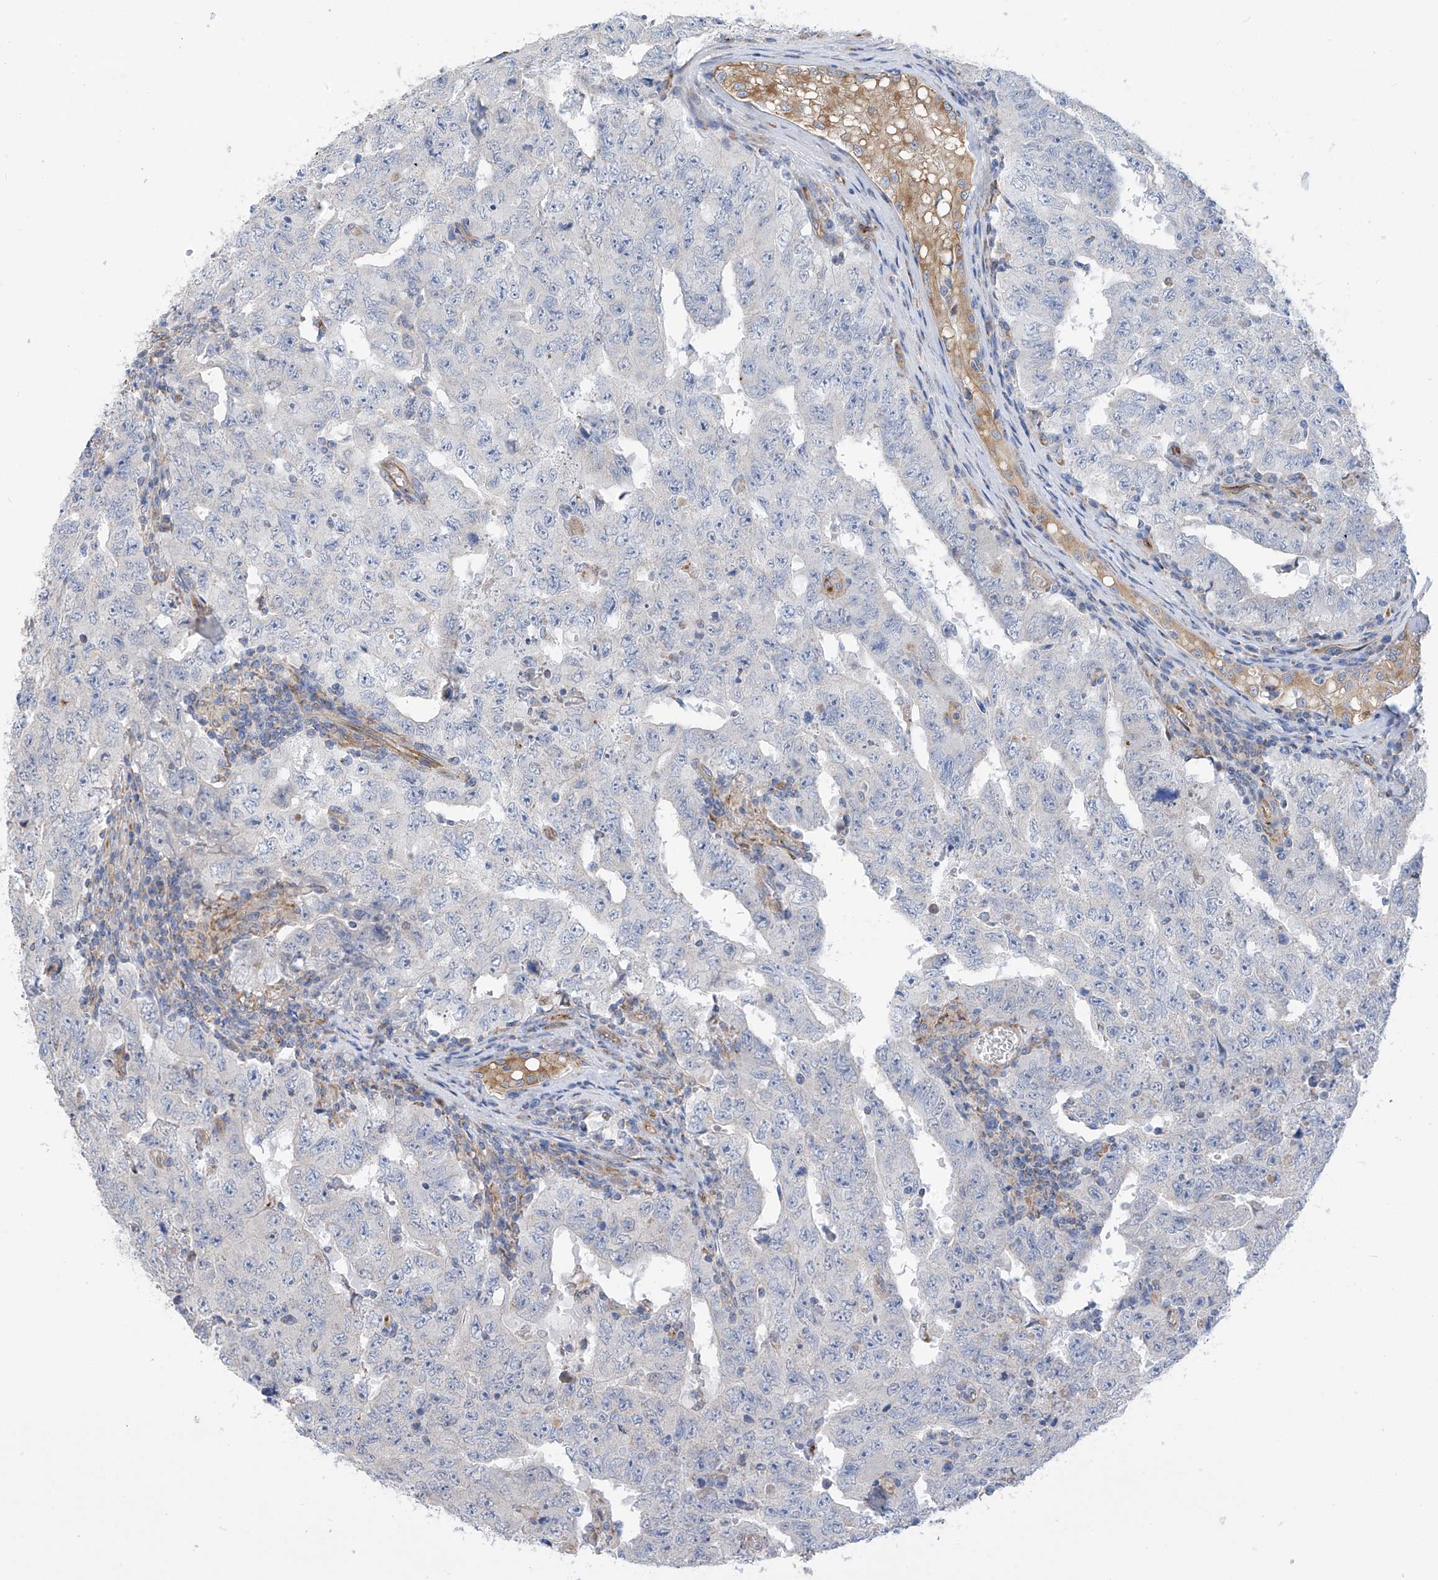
{"staining": {"intensity": "negative", "quantity": "none", "location": "none"}, "tissue": "testis cancer", "cell_type": "Tumor cells", "image_type": "cancer", "snomed": [{"axis": "morphology", "description": "Carcinoma, Embryonal, NOS"}, {"axis": "topography", "description": "Testis"}], "caption": "Immunohistochemical staining of testis embryonal carcinoma demonstrates no significant staining in tumor cells. (DAB immunohistochemistry with hematoxylin counter stain).", "gene": "EIF5B", "patient": {"sex": "male", "age": 26}}